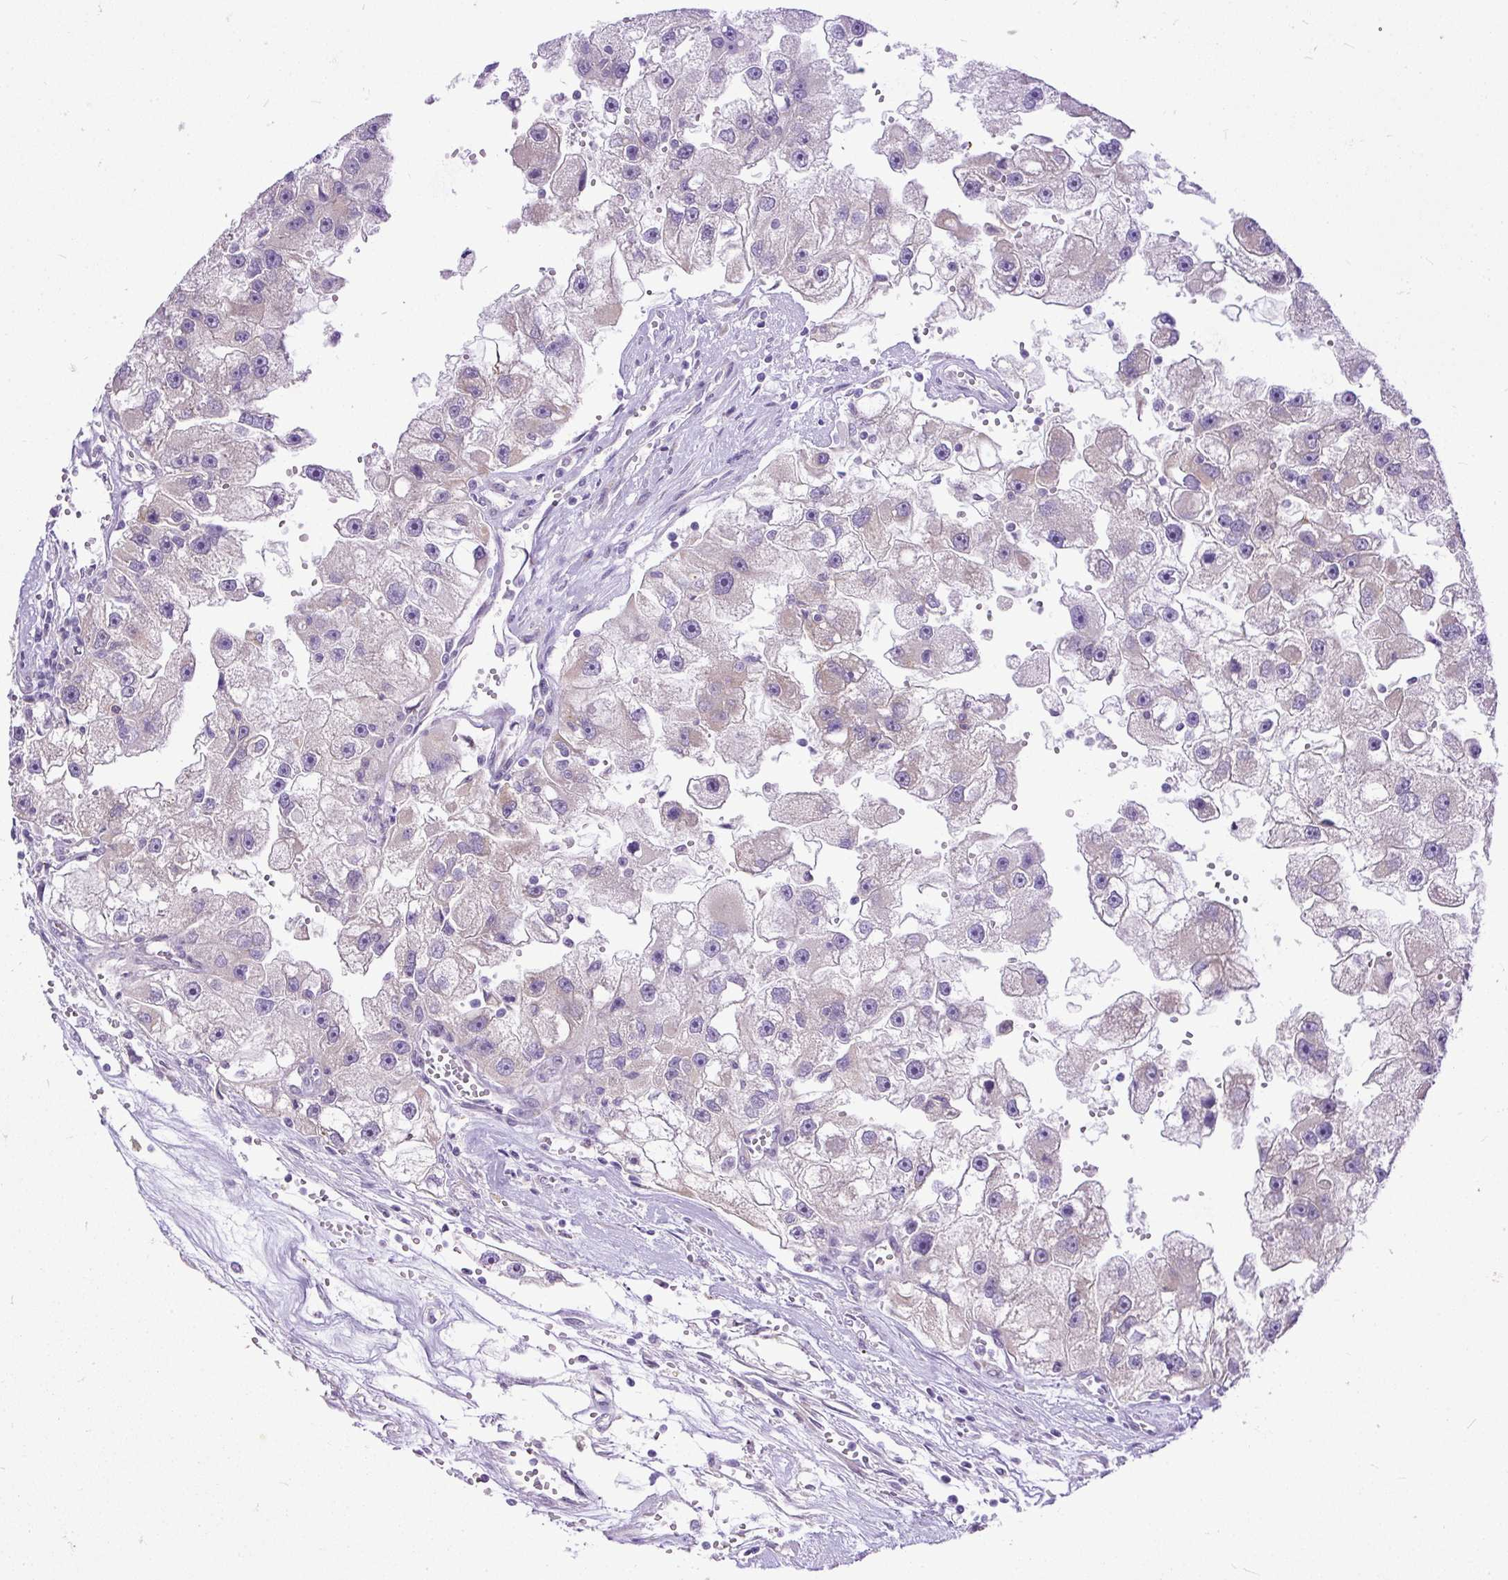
{"staining": {"intensity": "weak", "quantity": "25%-75%", "location": "cytoplasmic/membranous"}, "tissue": "renal cancer", "cell_type": "Tumor cells", "image_type": "cancer", "snomed": [{"axis": "morphology", "description": "Adenocarcinoma, NOS"}, {"axis": "topography", "description": "Kidney"}], "caption": "Weak cytoplasmic/membranous expression is present in about 25%-75% of tumor cells in renal adenocarcinoma.", "gene": "AMFR", "patient": {"sex": "male", "age": 63}}